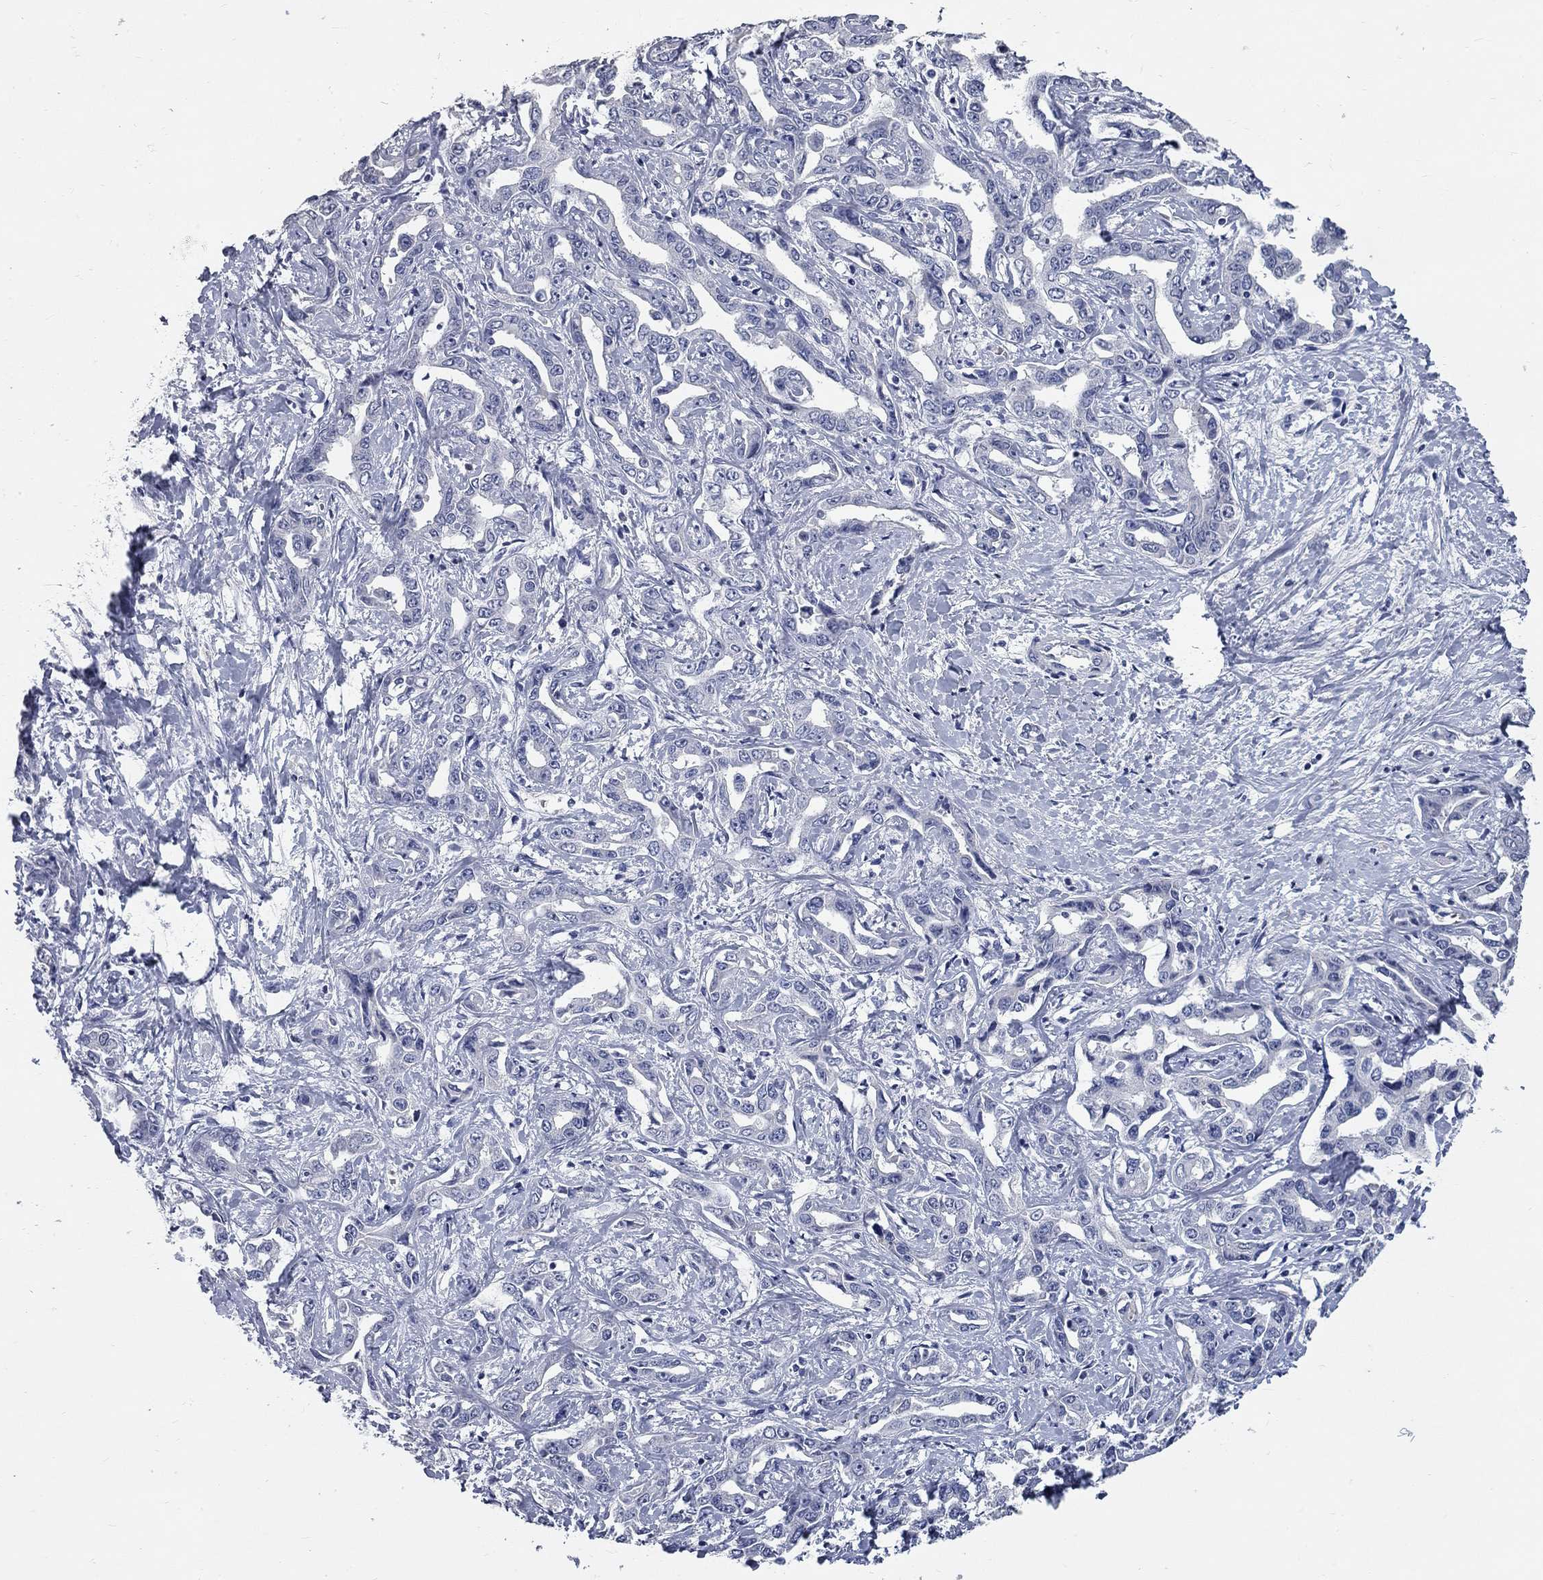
{"staining": {"intensity": "negative", "quantity": "none", "location": "none"}, "tissue": "liver cancer", "cell_type": "Tumor cells", "image_type": "cancer", "snomed": [{"axis": "morphology", "description": "Cholangiocarcinoma"}, {"axis": "topography", "description": "Liver"}], "caption": "This is an immunohistochemistry (IHC) photomicrograph of human cholangiocarcinoma (liver). There is no staining in tumor cells.", "gene": "SYT12", "patient": {"sex": "male", "age": 59}}